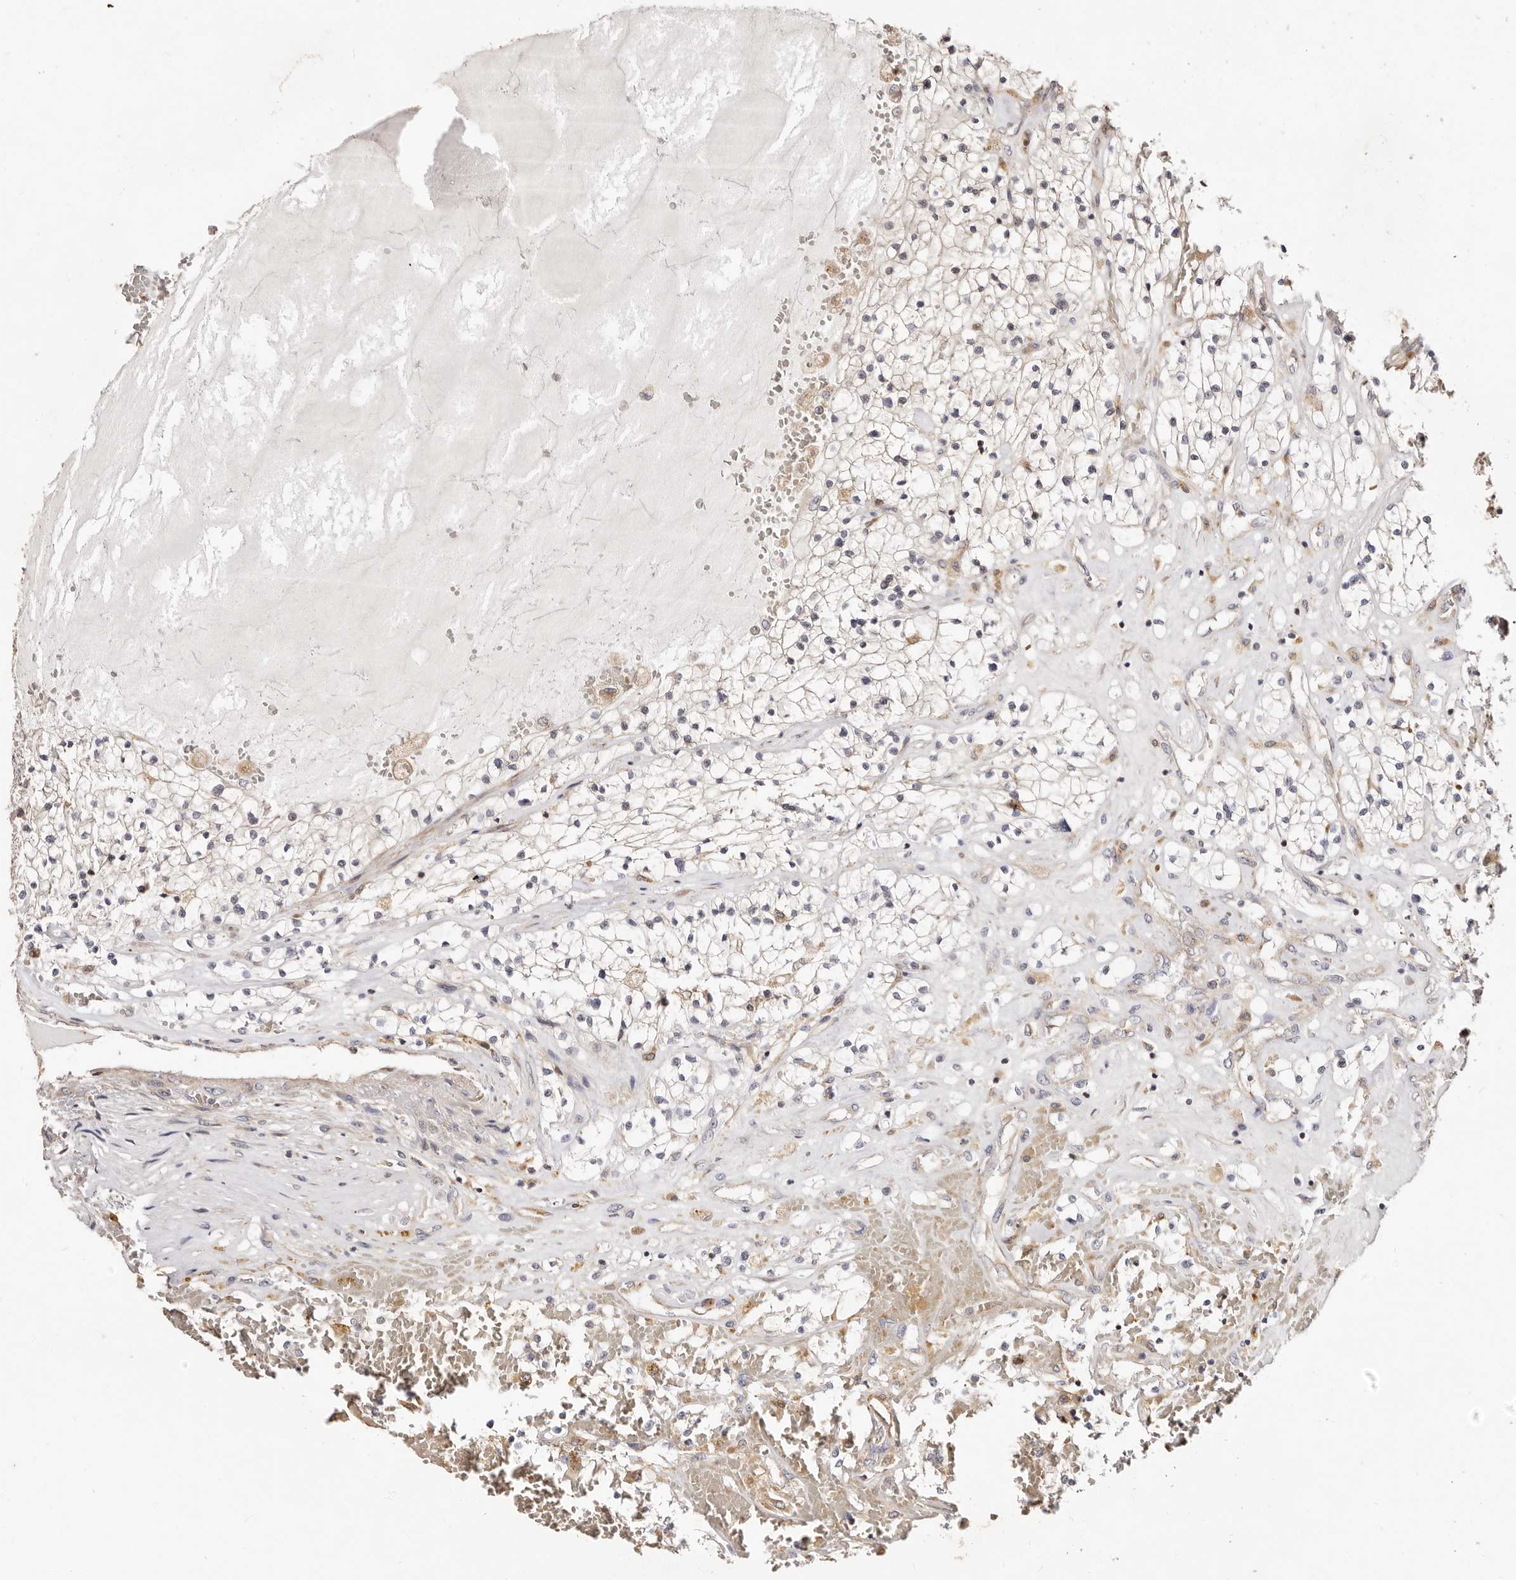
{"staining": {"intensity": "weak", "quantity": "25%-75%", "location": "cytoplasmic/membranous"}, "tissue": "renal cancer", "cell_type": "Tumor cells", "image_type": "cancer", "snomed": [{"axis": "morphology", "description": "Normal tissue, NOS"}, {"axis": "morphology", "description": "Adenocarcinoma, NOS"}, {"axis": "topography", "description": "Kidney"}], "caption": "The micrograph shows staining of renal cancer (adenocarcinoma), revealing weak cytoplasmic/membranous protein positivity (brown color) within tumor cells.", "gene": "MAPK1", "patient": {"sex": "male", "age": 68}}